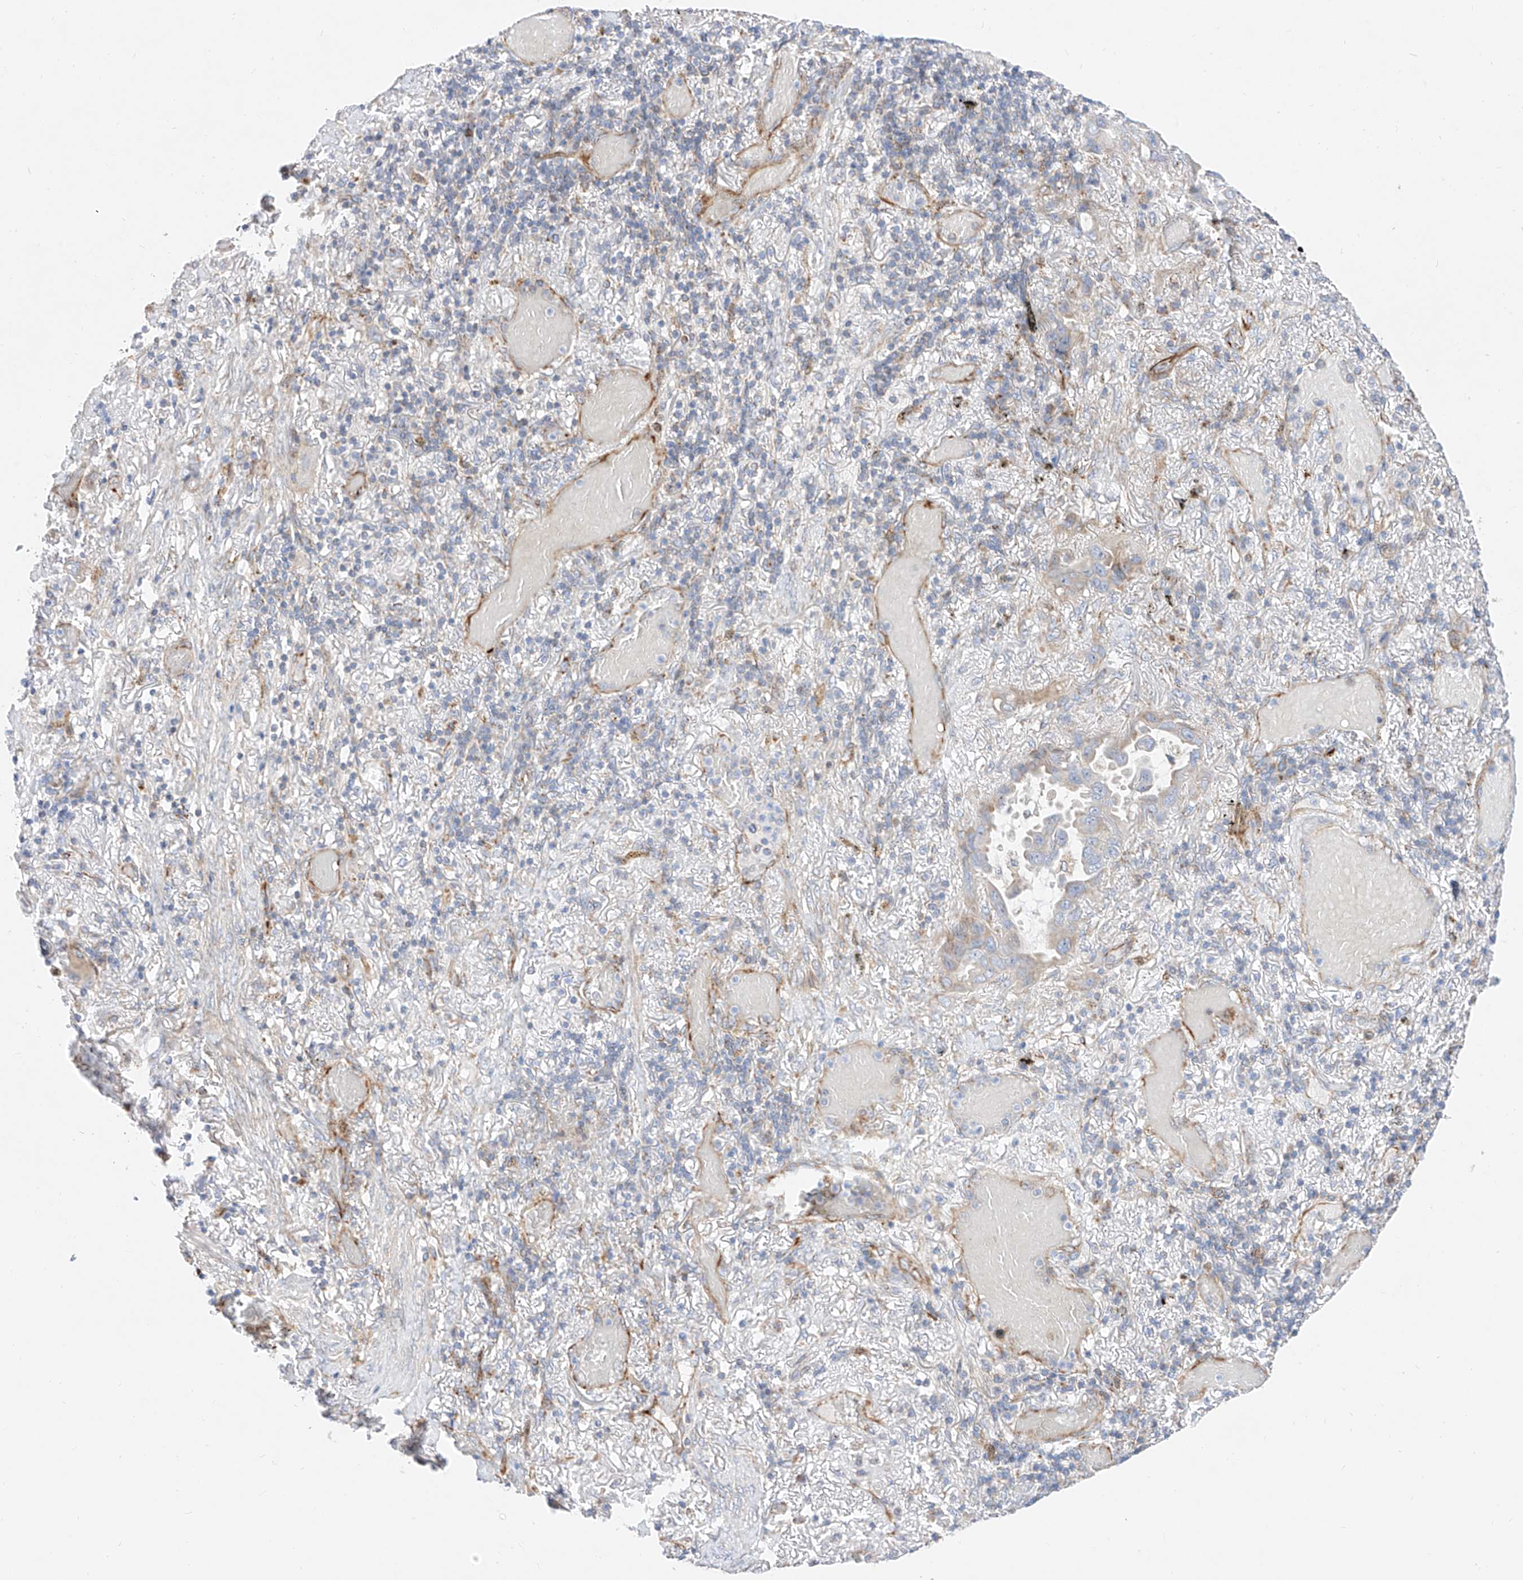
{"staining": {"intensity": "moderate", "quantity": "<25%", "location": "cytoplasmic/membranous"}, "tissue": "lung cancer", "cell_type": "Tumor cells", "image_type": "cancer", "snomed": [{"axis": "morphology", "description": "Adenocarcinoma, NOS"}, {"axis": "topography", "description": "Lung"}], "caption": "IHC staining of lung adenocarcinoma, which displays low levels of moderate cytoplasmic/membranous staining in about <25% of tumor cells indicating moderate cytoplasmic/membranous protein staining. The staining was performed using DAB (brown) for protein detection and nuclei were counterstained in hematoxylin (blue).", "gene": "CST9", "patient": {"sex": "male", "age": 64}}